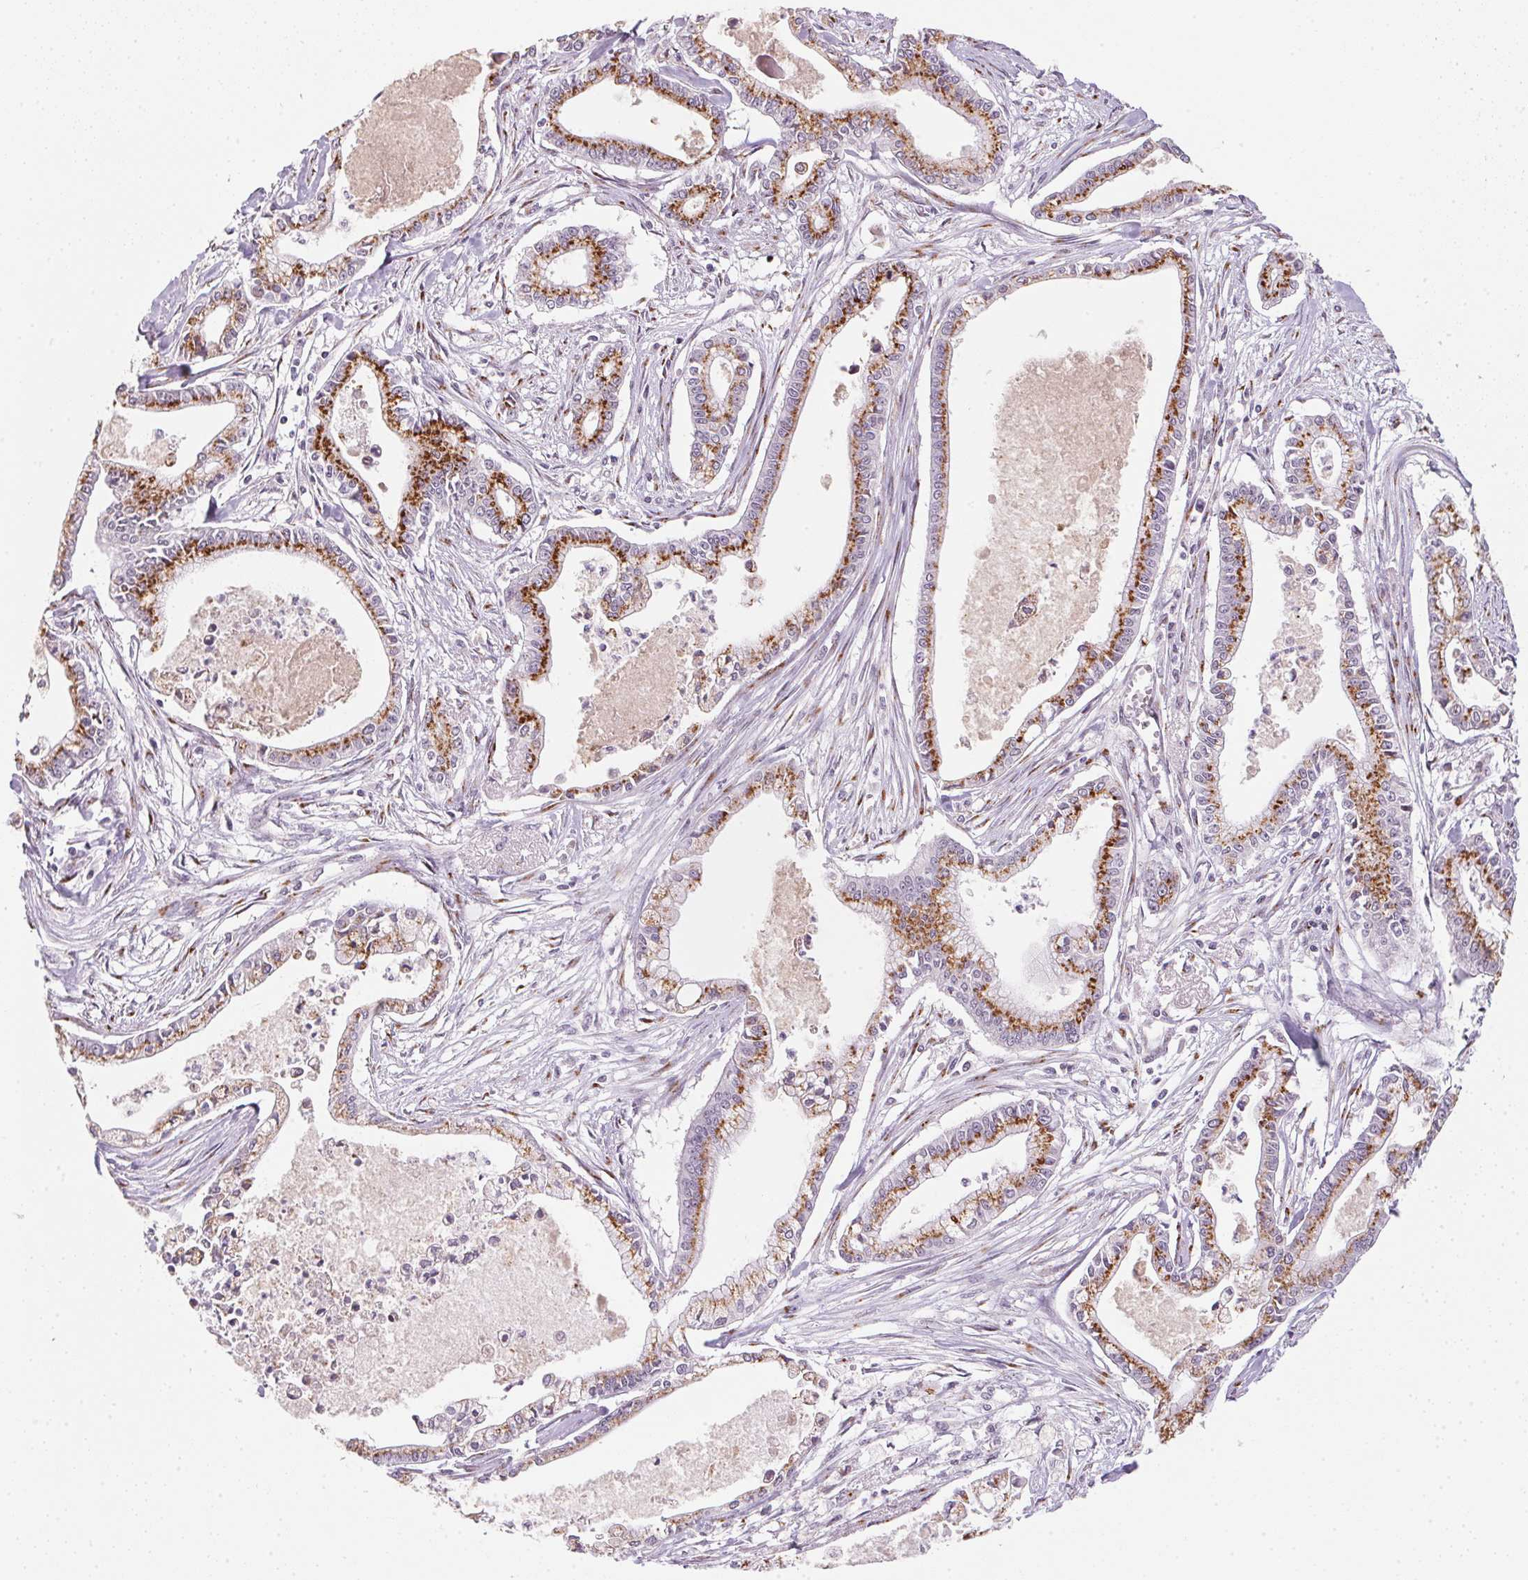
{"staining": {"intensity": "strong", "quantity": ">75%", "location": "cytoplasmic/membranous"}, "tissue": "pancreatic cancer", "cell_type": "Tumor cells", "image_type": "cancer", "snomed": [{"axis": "morphology", "description": "Adenocarcinoma, NOS"}, {"axis": "topography", "description": "Pancreas"}], "caption": "A high amount of strong cytoplasmic/membranous expression is identified in about >75% of tumor cells in pancreatic cancer (adenocarcinoma) tissue. The staining was performed using DAB to visualize the protein expression in brown, while the nuclei were stained in blue with hematoxylin (Magnification: 20x).", "gene": "RAB22A", "patient": {"sex": "female", "age": 65}}